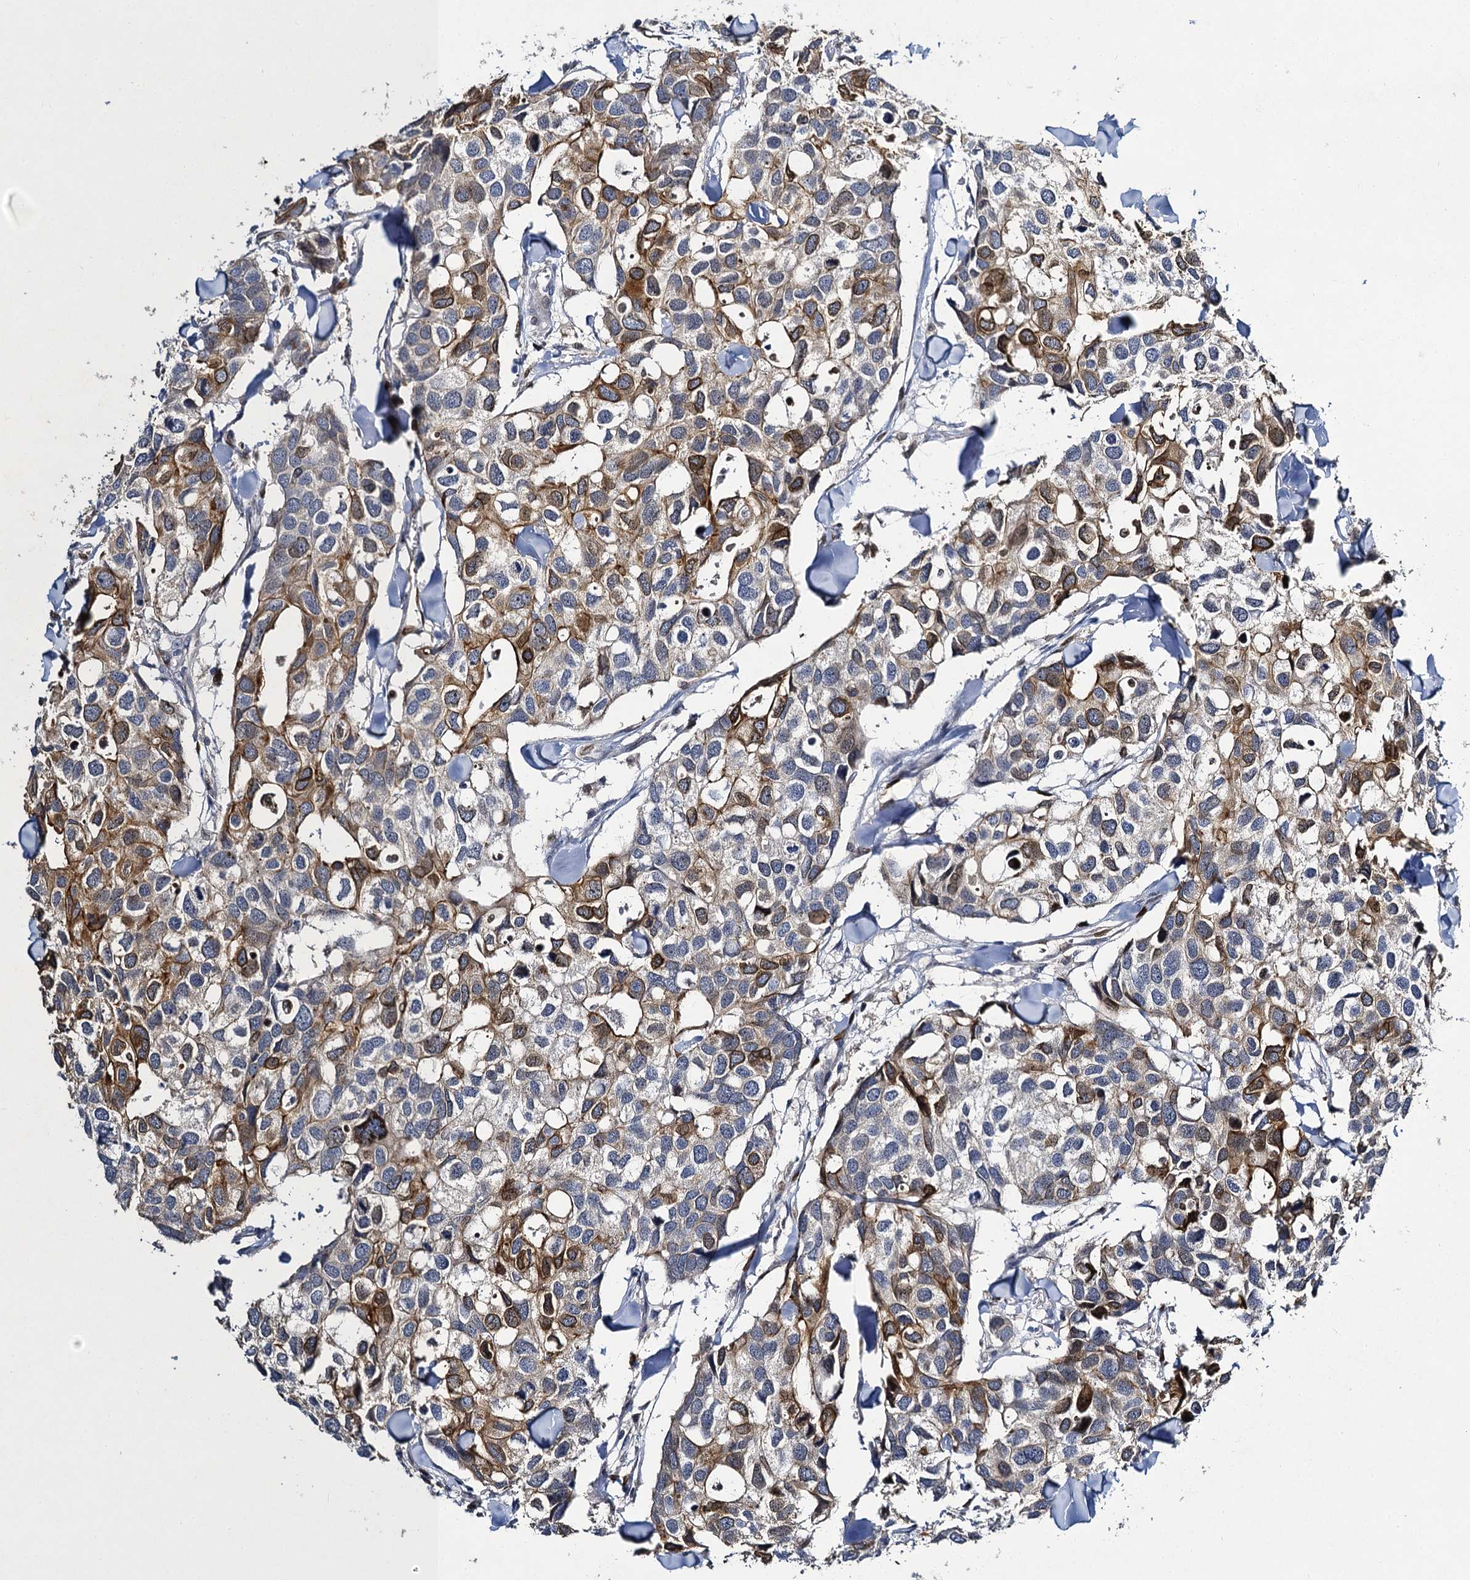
{"staining": {"intensity": "moderate", "quantity": "<25%", "location": "cytoplasmic/membranous"}, "tissue": "breast cancer", "cell_type": "Tumor cells", "image_type": "cancer", "snomed": [{"axis": "morphology", "description": "Duct carcinoma"}, {"axis": "topography", "description": "Breast"}], "caption": "This histopathology image shows immunohistochemistry (IHC) staining of breast cancer, with low moderate cytoplasmic/membranous expression in approximately <25% of tumor cells.", "gene": "SLC11A2", "patient": {"sex": "female", "age": 83}}